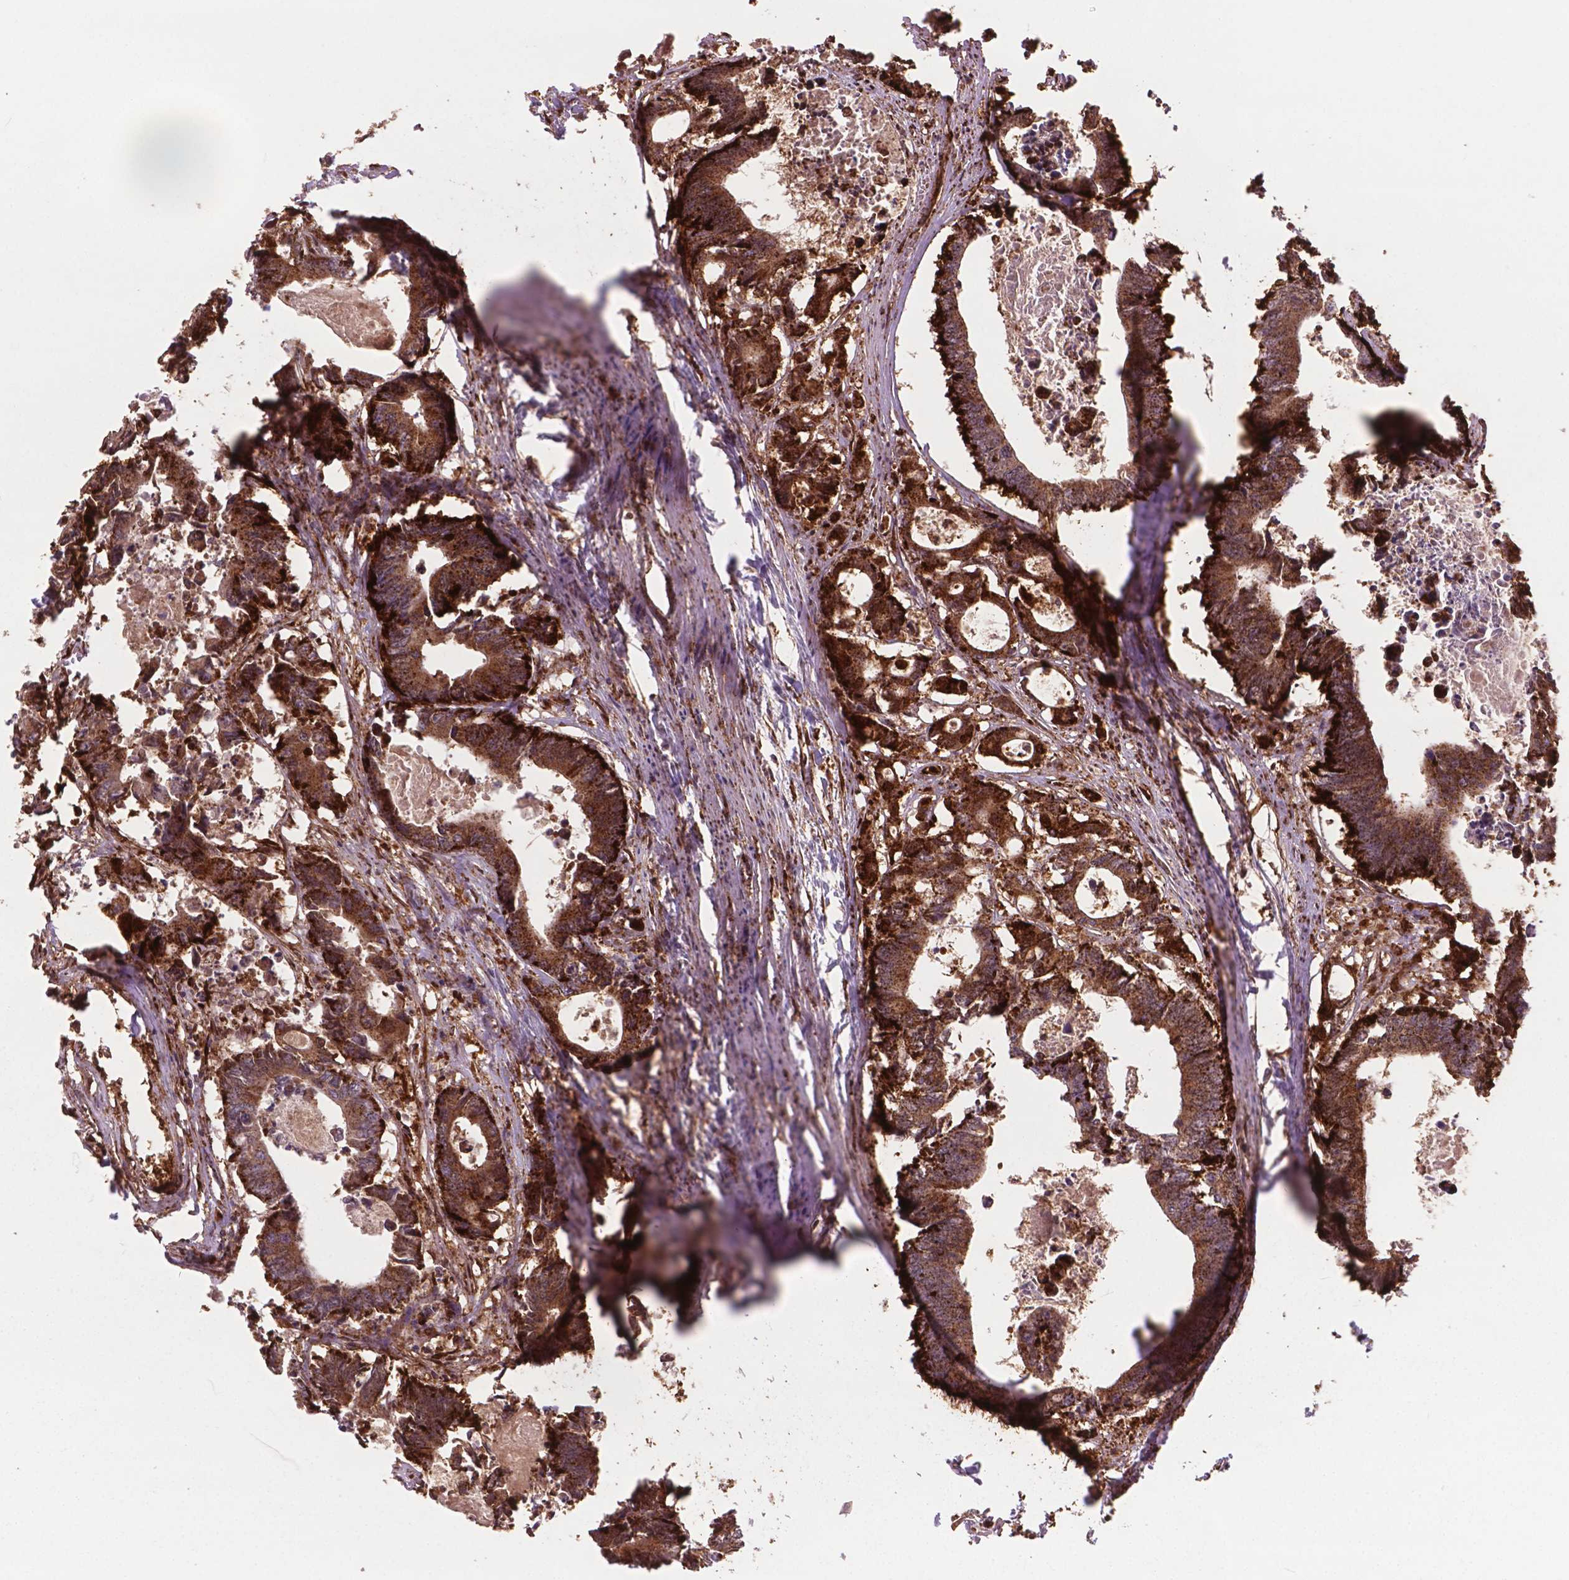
{"staining": {"intensity": "moderate", "quantity": ">75%", "location": "cytoplasmic/membranous"}, "tissue": "colorectal cancer", "cell_type": "Tumor cells", "image_type": "cancer", "snomed": [{"axis": "morphology", "description": "Adenocarcinoma, NOS"}, {"axis": "topography", "description": "Rectum"}], "caption": "Immunohistochemical staining of human adenocarcinoma (colorectal) displays medium levels of moderate cytoplasmic/membranous protein expression in approximately >75% of tumor cells.", "gene": "PLIN3", "patient": {"sex": "male", "age": 54}}